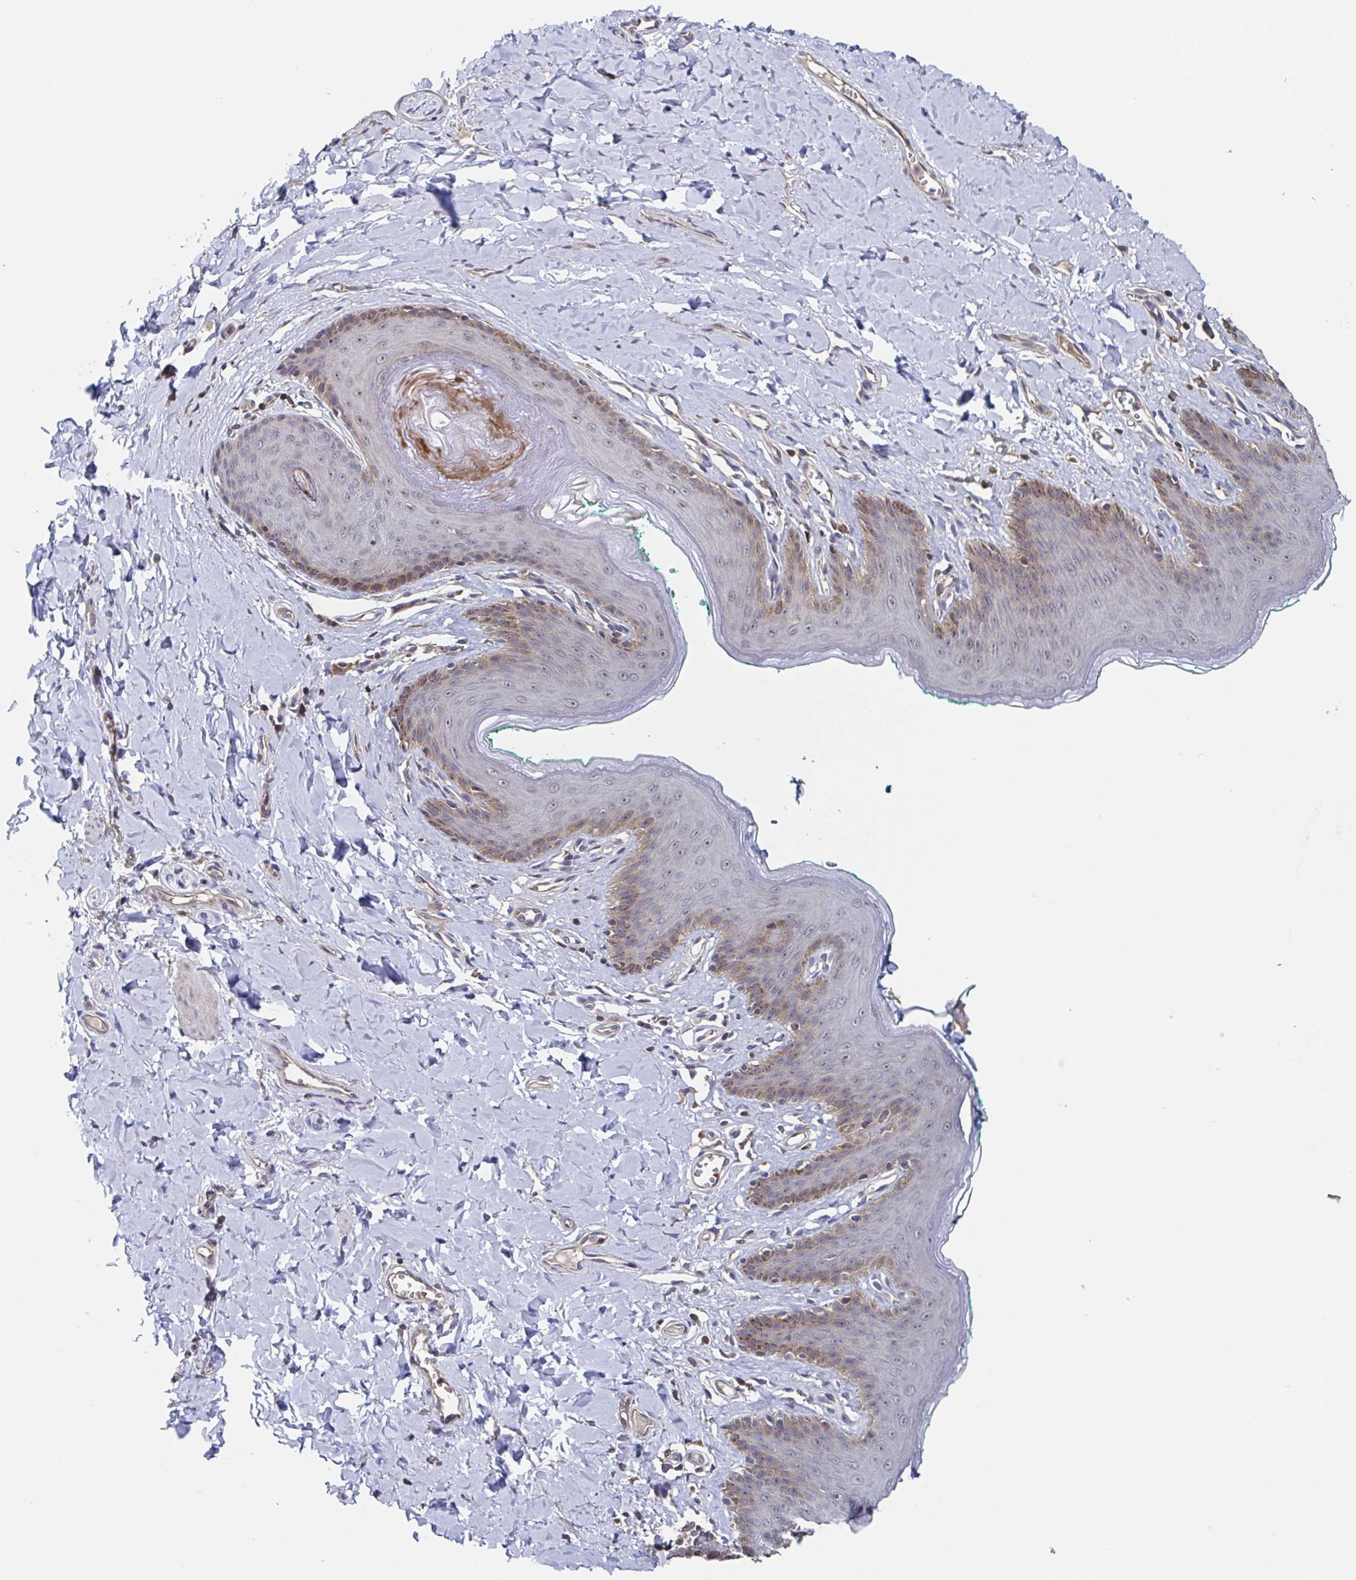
{"staining": {"intensity": "moderate", "quantity": "<25%", "location": "cytoplasmic/membranous"}, "tissue": "skin", "cell_type": "Epidermal cells", "image_type": "normal", "snomed": [{"axis": "morphology", "description": "Normal tissue, NOS"}, {"axis": "topography", "description": "Vulva"}, {"axis": "topography", "description": "Peripheral nerve tissue"}], "caption": "Immunohistochemistry (IHC) image of normal human skin stained for a protein (brown), which demonstrates low levels of moderate cytoplasmic/membranous expression in about <25% of epidermal cells.", "gene": "DHRS12", "patient": {"sex": "female", "age": 66}}